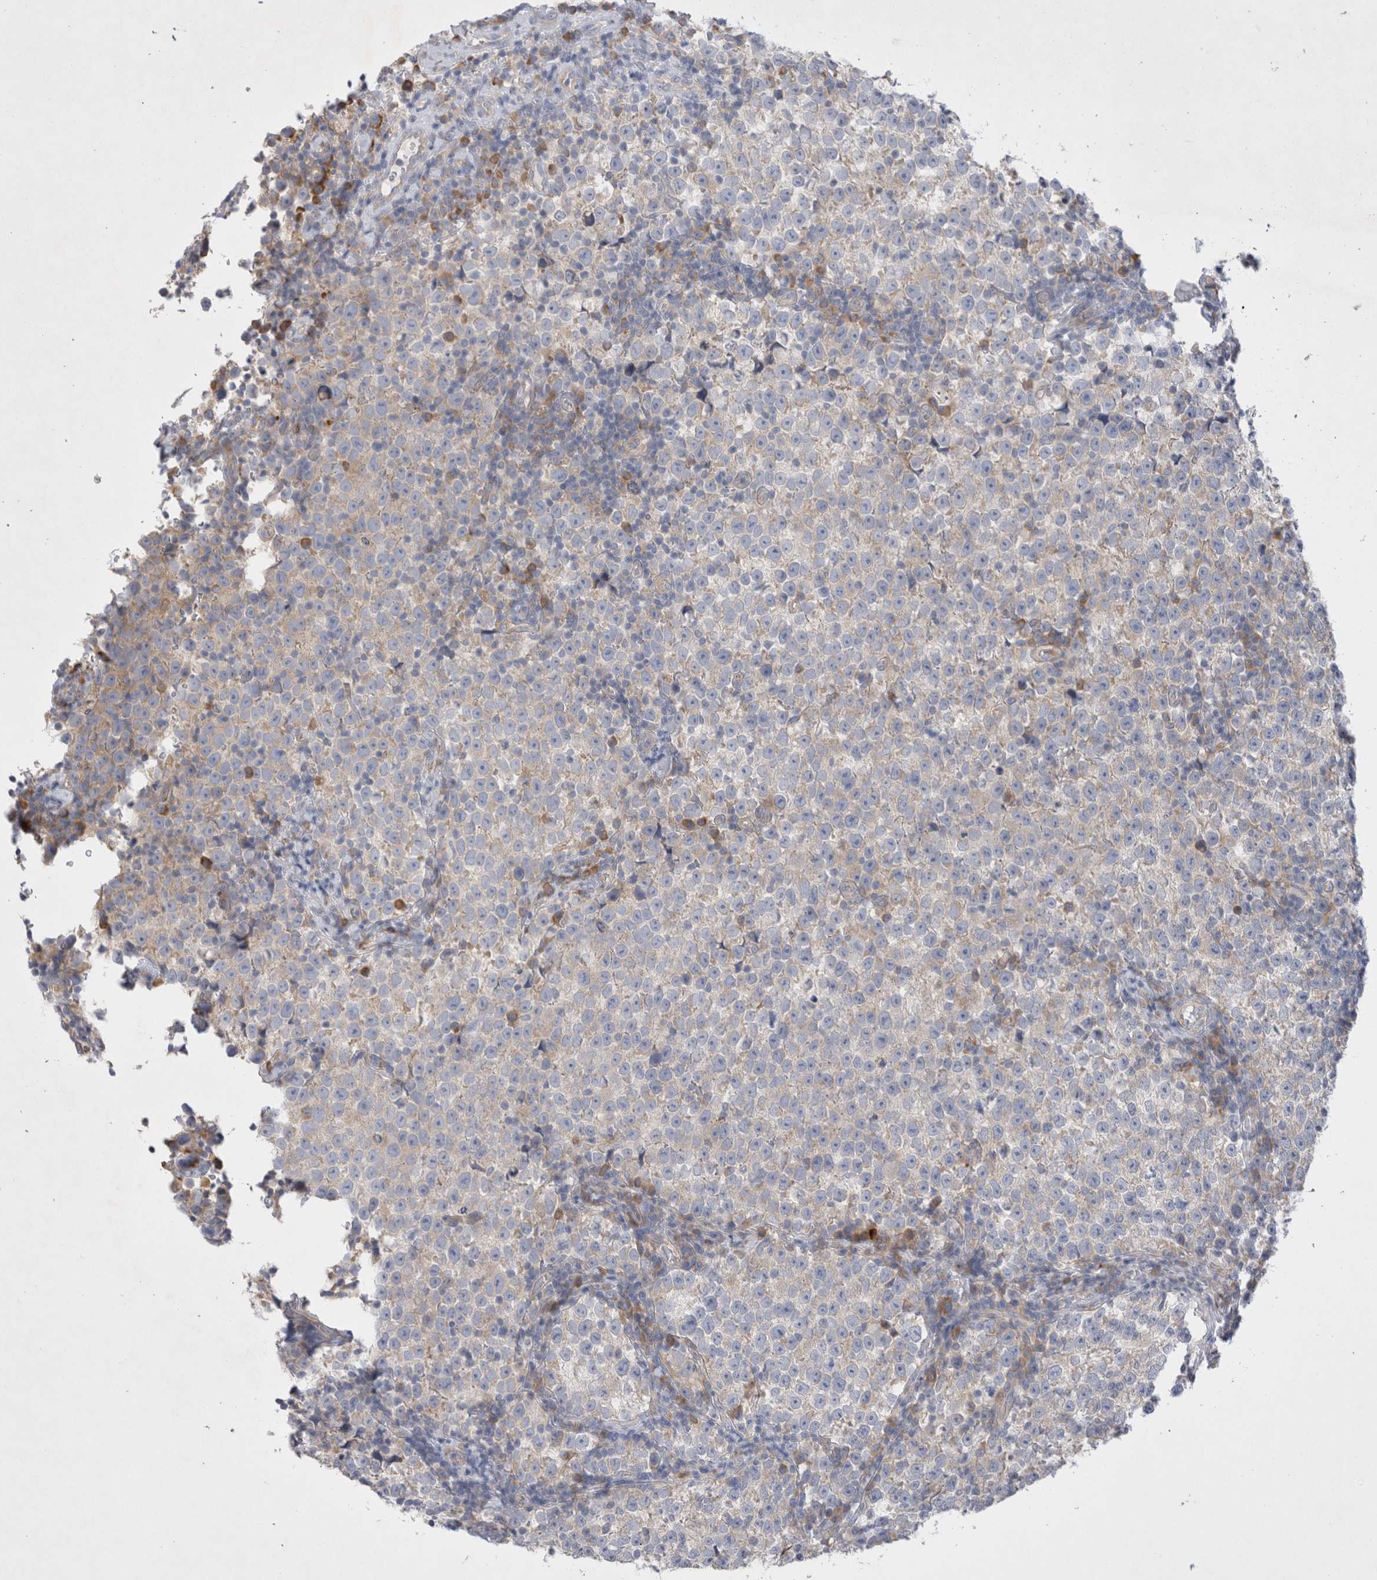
{"staining": {"intensity": "weak", "quantity": "<25%", "location": "cytoplasmic/membranous"}, "tissue": "testis cancer", "cell_type": "Tumor cells", "image_type": "cancer", "snomed": [{"axis": "morphology", "description": "Normal tissue, NOS"}, {"axis": "morphology", "description": "Seminoma, NOS"}, {"axis": "topography", "description": "Testis"}], "caption": "Immunohistochemistry (IHC) micrograph of neoplastic tissue: testis cancer stained with DAB (3,3'-diaminobenzidine) displays no significant protein positivity in tumor cells.", "gene": "RBM12B", "patient": {"sex": "male", "age": 43}}